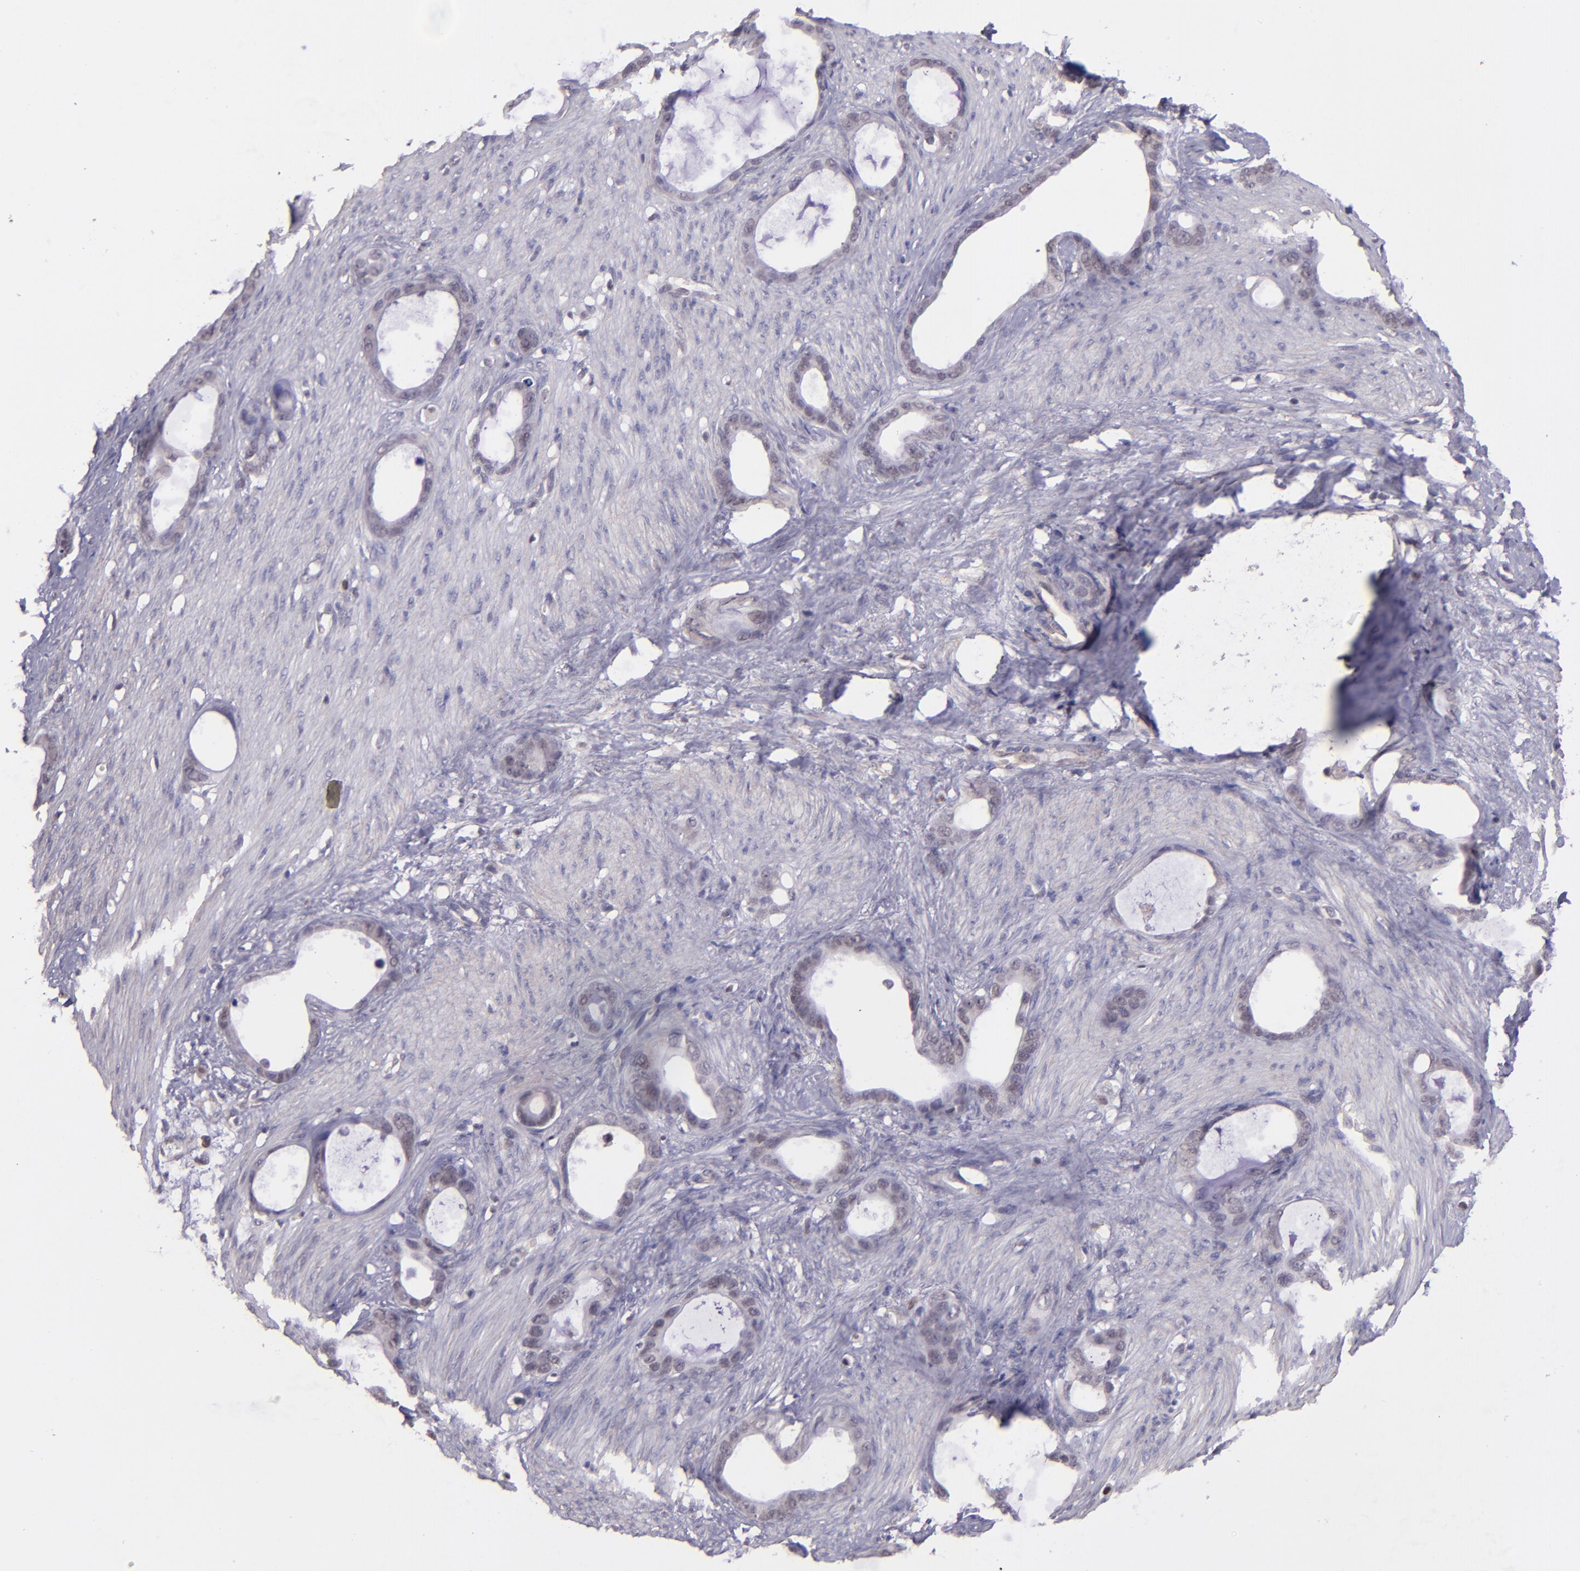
{"staining": {"intensity": "weak", "quantity": "<25%", "location": "nuclear"}, "tissue": "stomach cancer", "cell_type": "Tumor cells", "image_type": "cancer", "snomed": [{"axis": "morphology", "description": "Adenocarcinoma, NOS"}, {"axis": "topography", "description": "Stomach"}], "caption": "An IHC micrograph of adenocarcinoma (stomach) is shown. There is no staining in tumor cells of adenocarcinoma (stomach). (DAB (3,3'-diaminobenzidine) IHC with hematoxylin counter stain).", "gene": "ELF1", "patient": {"sex": "female", "age": 75}}